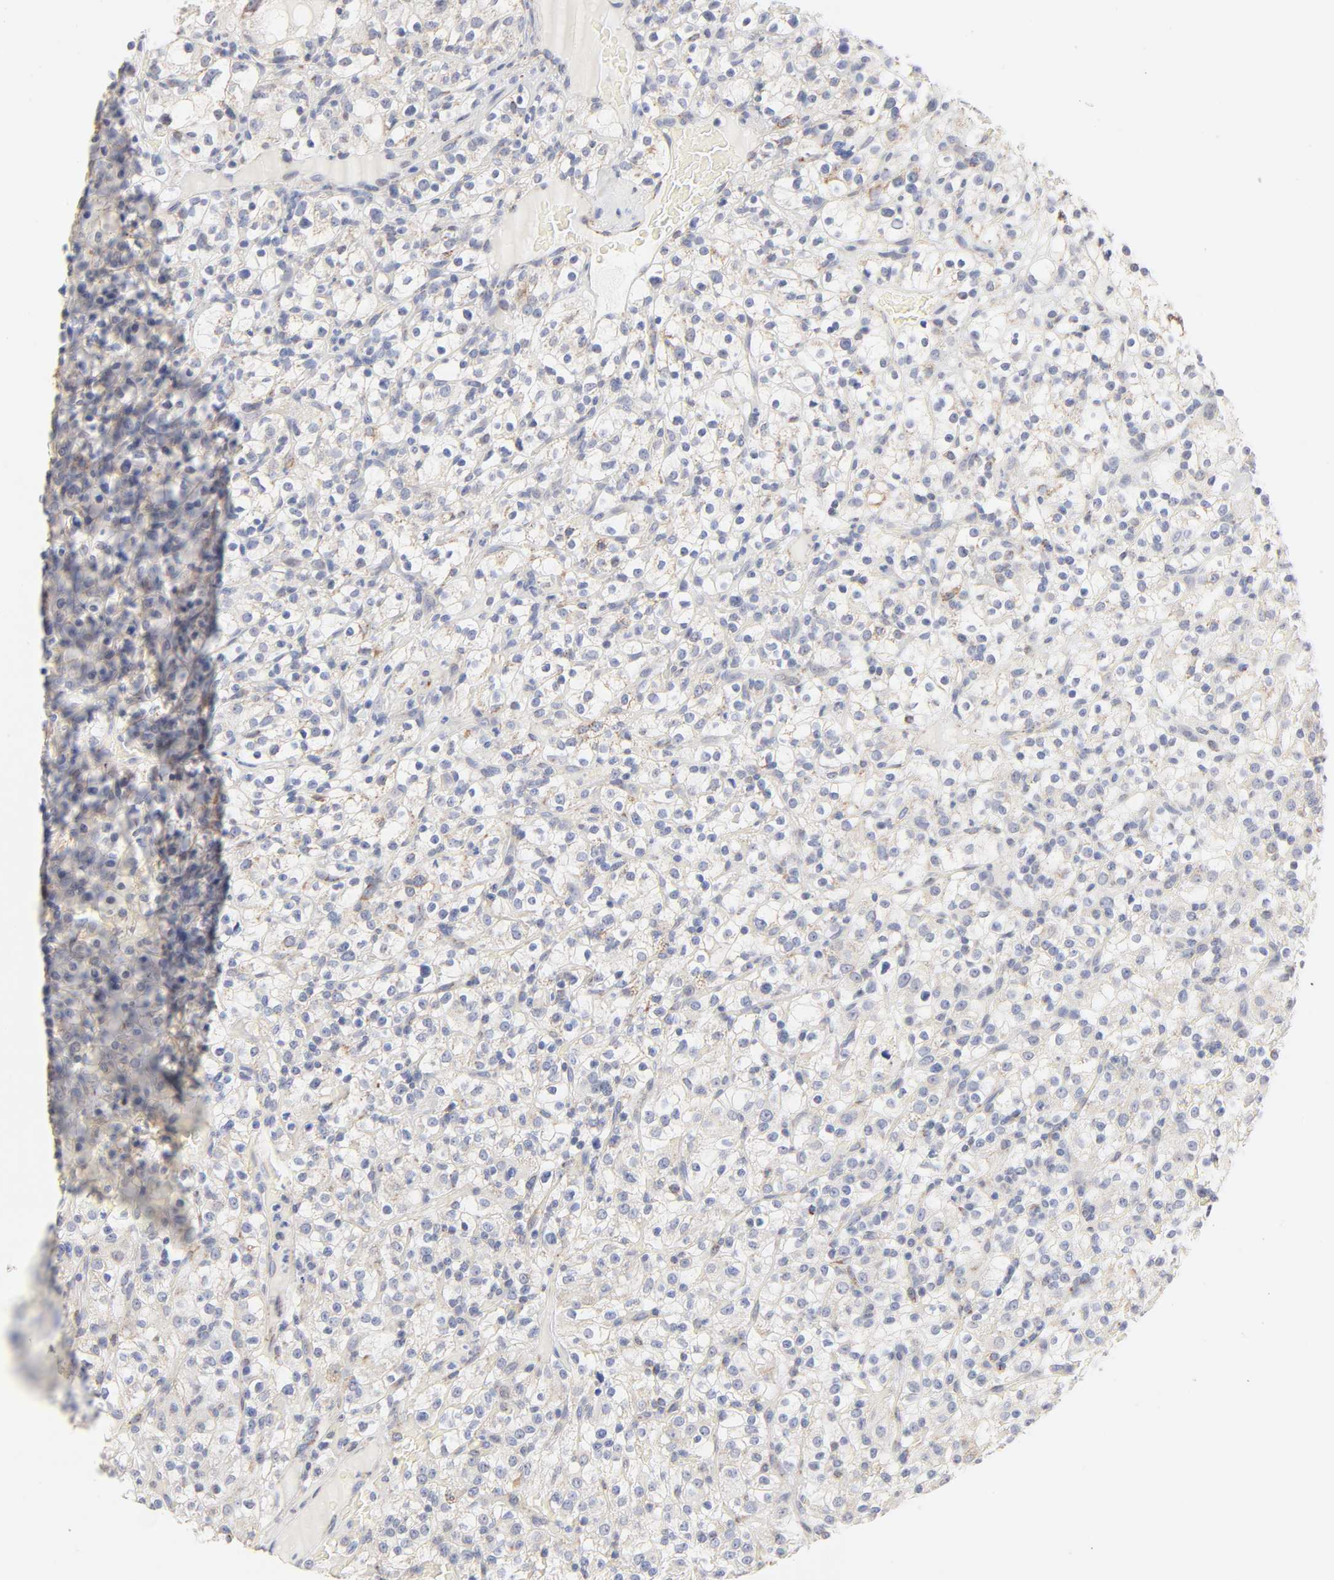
{"staining": {"intensity": "weak", "quantity": "25%-75%", "location": "cytoplasmic/membranous"}, "tissue": "renal cancer", "cell_type": "Tumor cells", "image_type": "cancer", "snomed": [{"axis": "morphology", "description": "Normal tissue, NOS"}, {"axis": "morphology", "description": "Adenocarcinoma, NOS"}, {"axis": "topography", "description": "Kidney"}], "caption": "DAB immunohistochemical staining of adenocarcinoma (renal) demonstrates weak cytoplasmic/membranous protein positivity in approximately 25%-75% of tumor cells. Using DAB (brown) and hematoxylin (blue) stains, captured at high magnification using brightfield microscopy.", "gene": "MRPL58", "patient": {"sex": "female", "age": 72}}